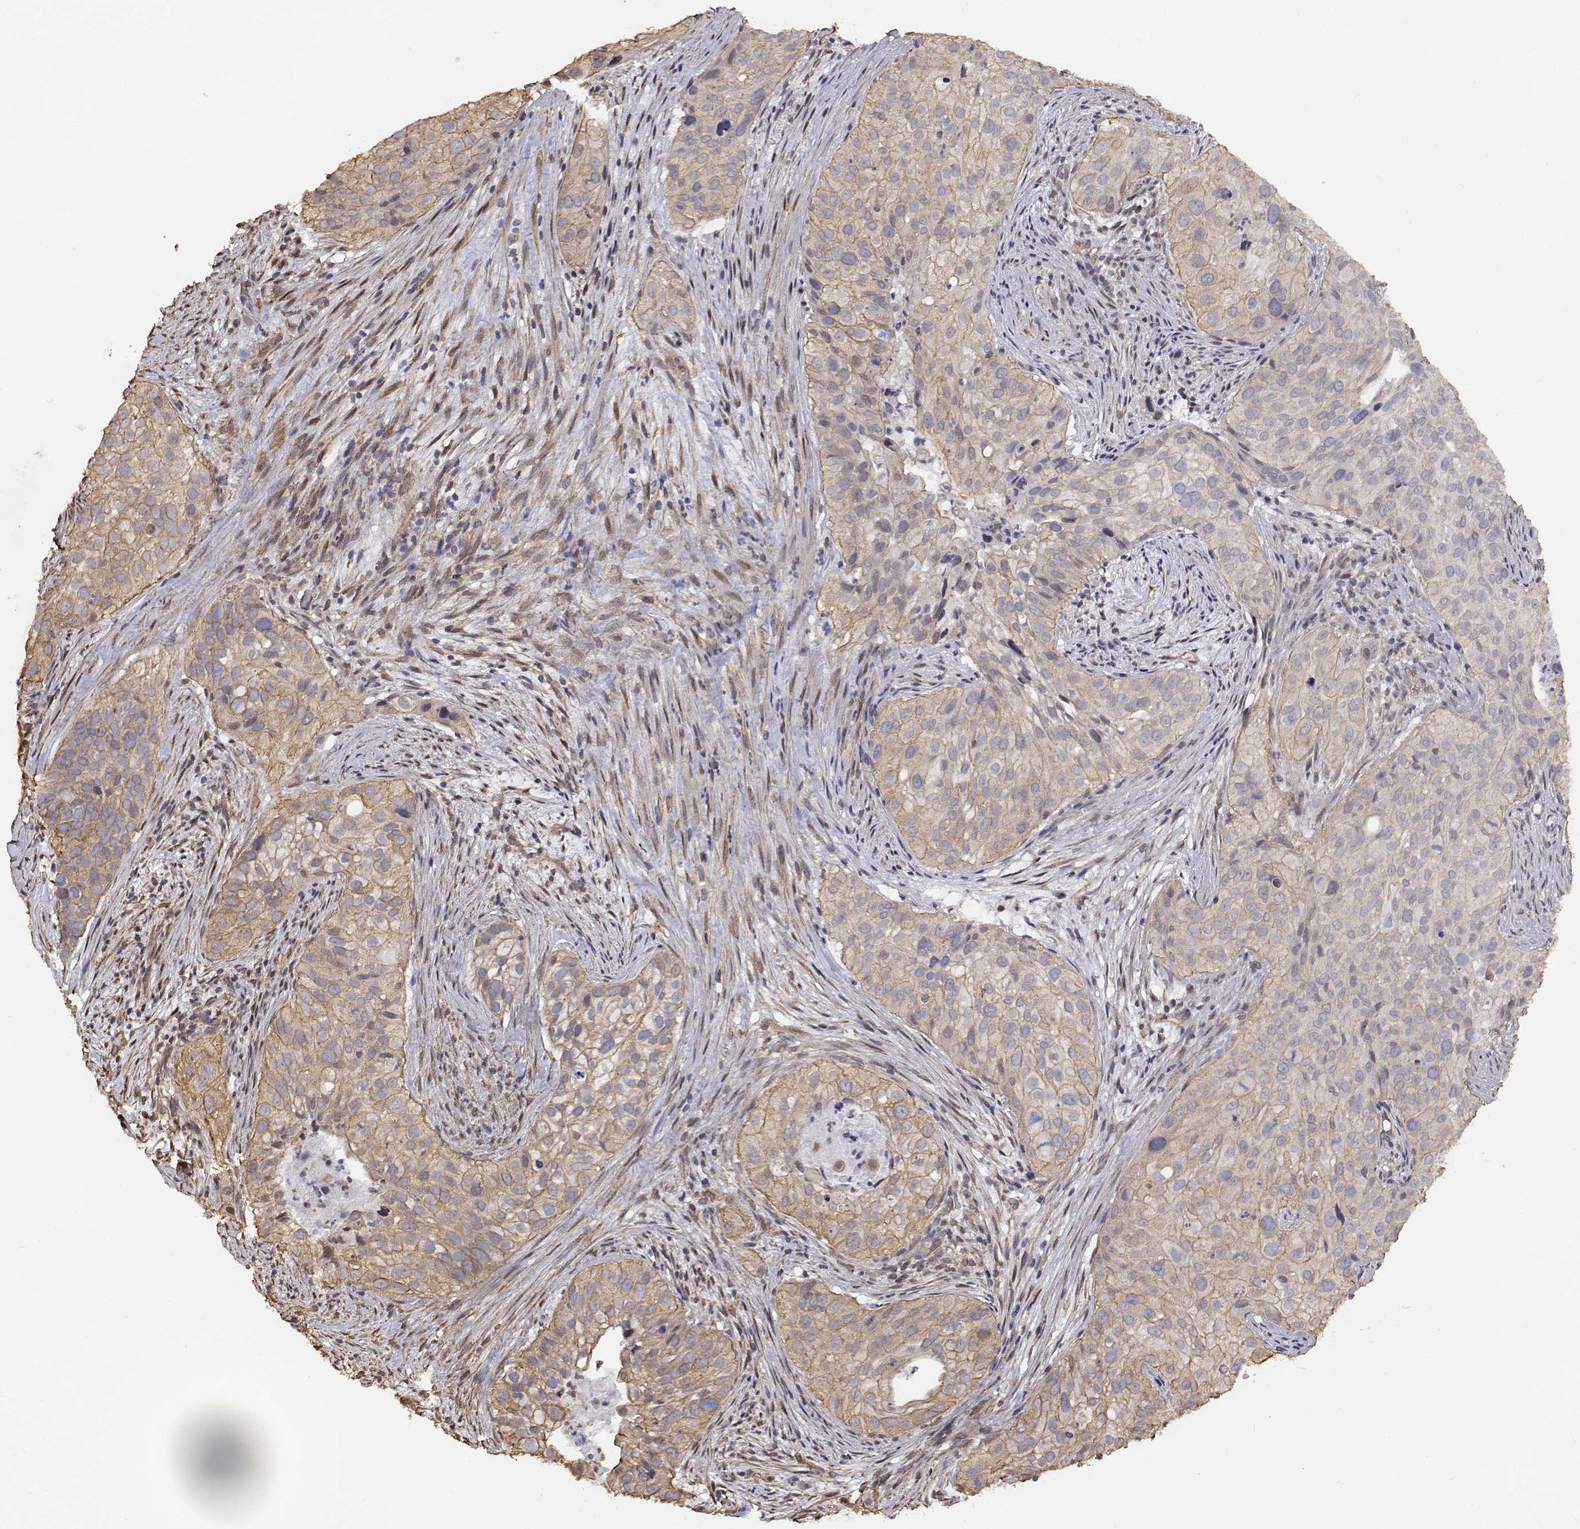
{"staining": {"intensity": "weak", "quantity": "25%-75%", "location": "cytoplasmic/membranous"}, "tissue": "cervical cancer", "cell_type": "Tumor cells", "image_type": "cancer", "snomed": [{"axis": "morphology", "description": "Squamous cell carcinoma, NOS"}, {"axis": "topography", "description": "Cervix"}], "caption": "Weak cytoplasmic/membranous expression for a protein is seen in approximately 25%-75% of tumor cells of cervical cancer (squamous cell carcinoma) using immunohistochemistry (IHC).", "gene": "GSDMA", "patient": {"sex": "female", "age": 38}}